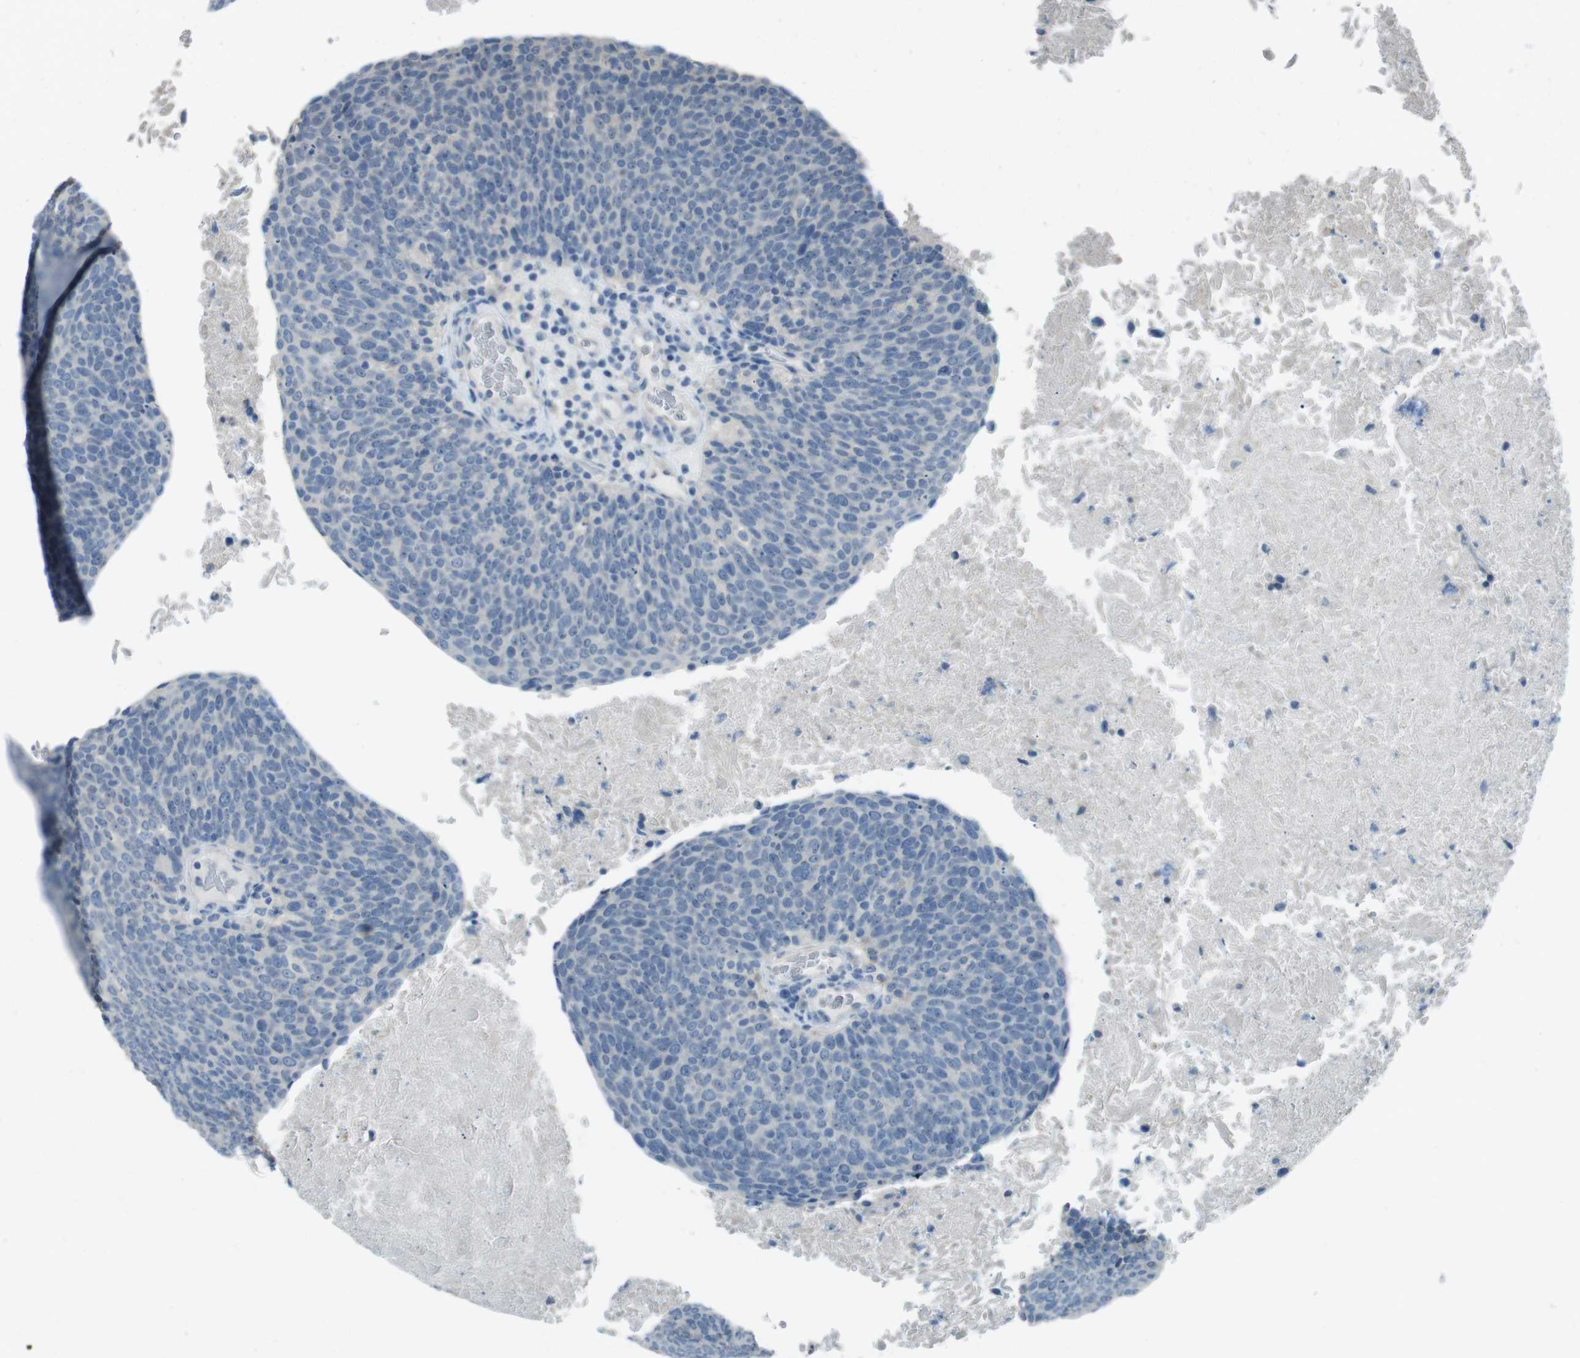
{"staining": {"intensity": "negative", "quantity": "none", "location": "none"}, "tissue": "head and neck cancer", "cell_type": "Tumor cells", "image_type": "cancer", "snomed": [{"axis": "morphology", "description": "Squamous cell carcinoma, NOS"}, {"axis": "morphology", "description": "Squamous cell carcinoma, metastatic, NOS"}, {"axis": "topography", "description": "Lymph node"}, {"axis": "topography", "description": "Head-Neck"}], "caption": "Head and neck squamous cell carcinoma was stained to show a protein in brown. There is no significant staining in tumor cells. Nuclei are stained in blue.", "gene": "ENTPD7", "patient": {"sex": "male", "age": 62}}